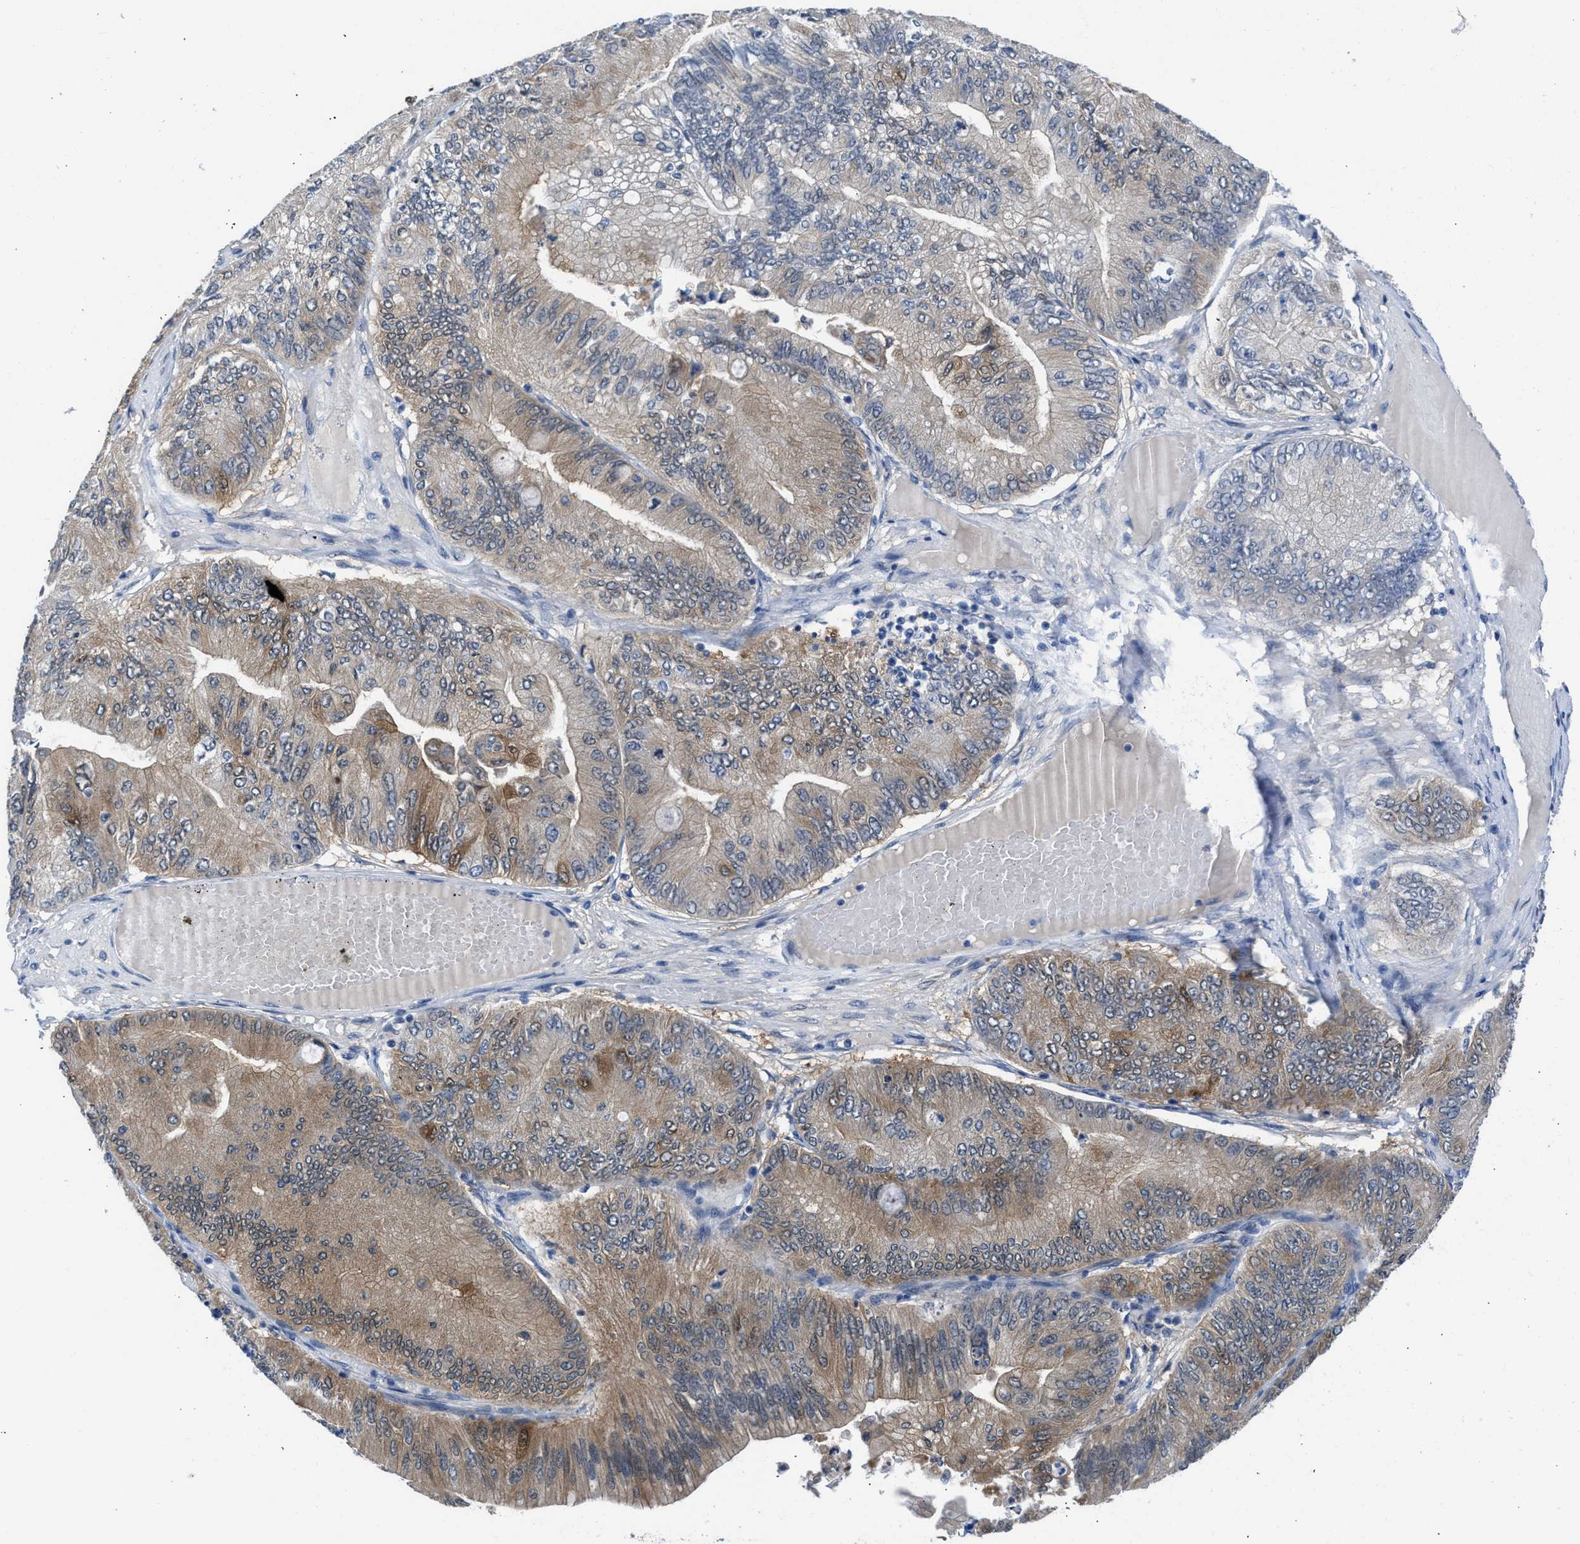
{"staining": {"intensity": "moderate", "quantity": "25%-75%", "location": "cytoplasmic/membranous"}, "tissue": "ovarian cancer", "cell_type": "Tumor cells", "image_type": "cancer", "snomed": [{"axis": "morphology", "description": "Cystadenocarcinoma, mucinous, NOS"}, {"axis": "topography", "description": "Ovary"}], "caption": "Ovarian cancer (mucinous cystadenocarcinoma) stained with a protein marker reveals moderate staining in tumor cells.", "gene": "CBR1", "patient": {"sex": "female", "age": 61}}